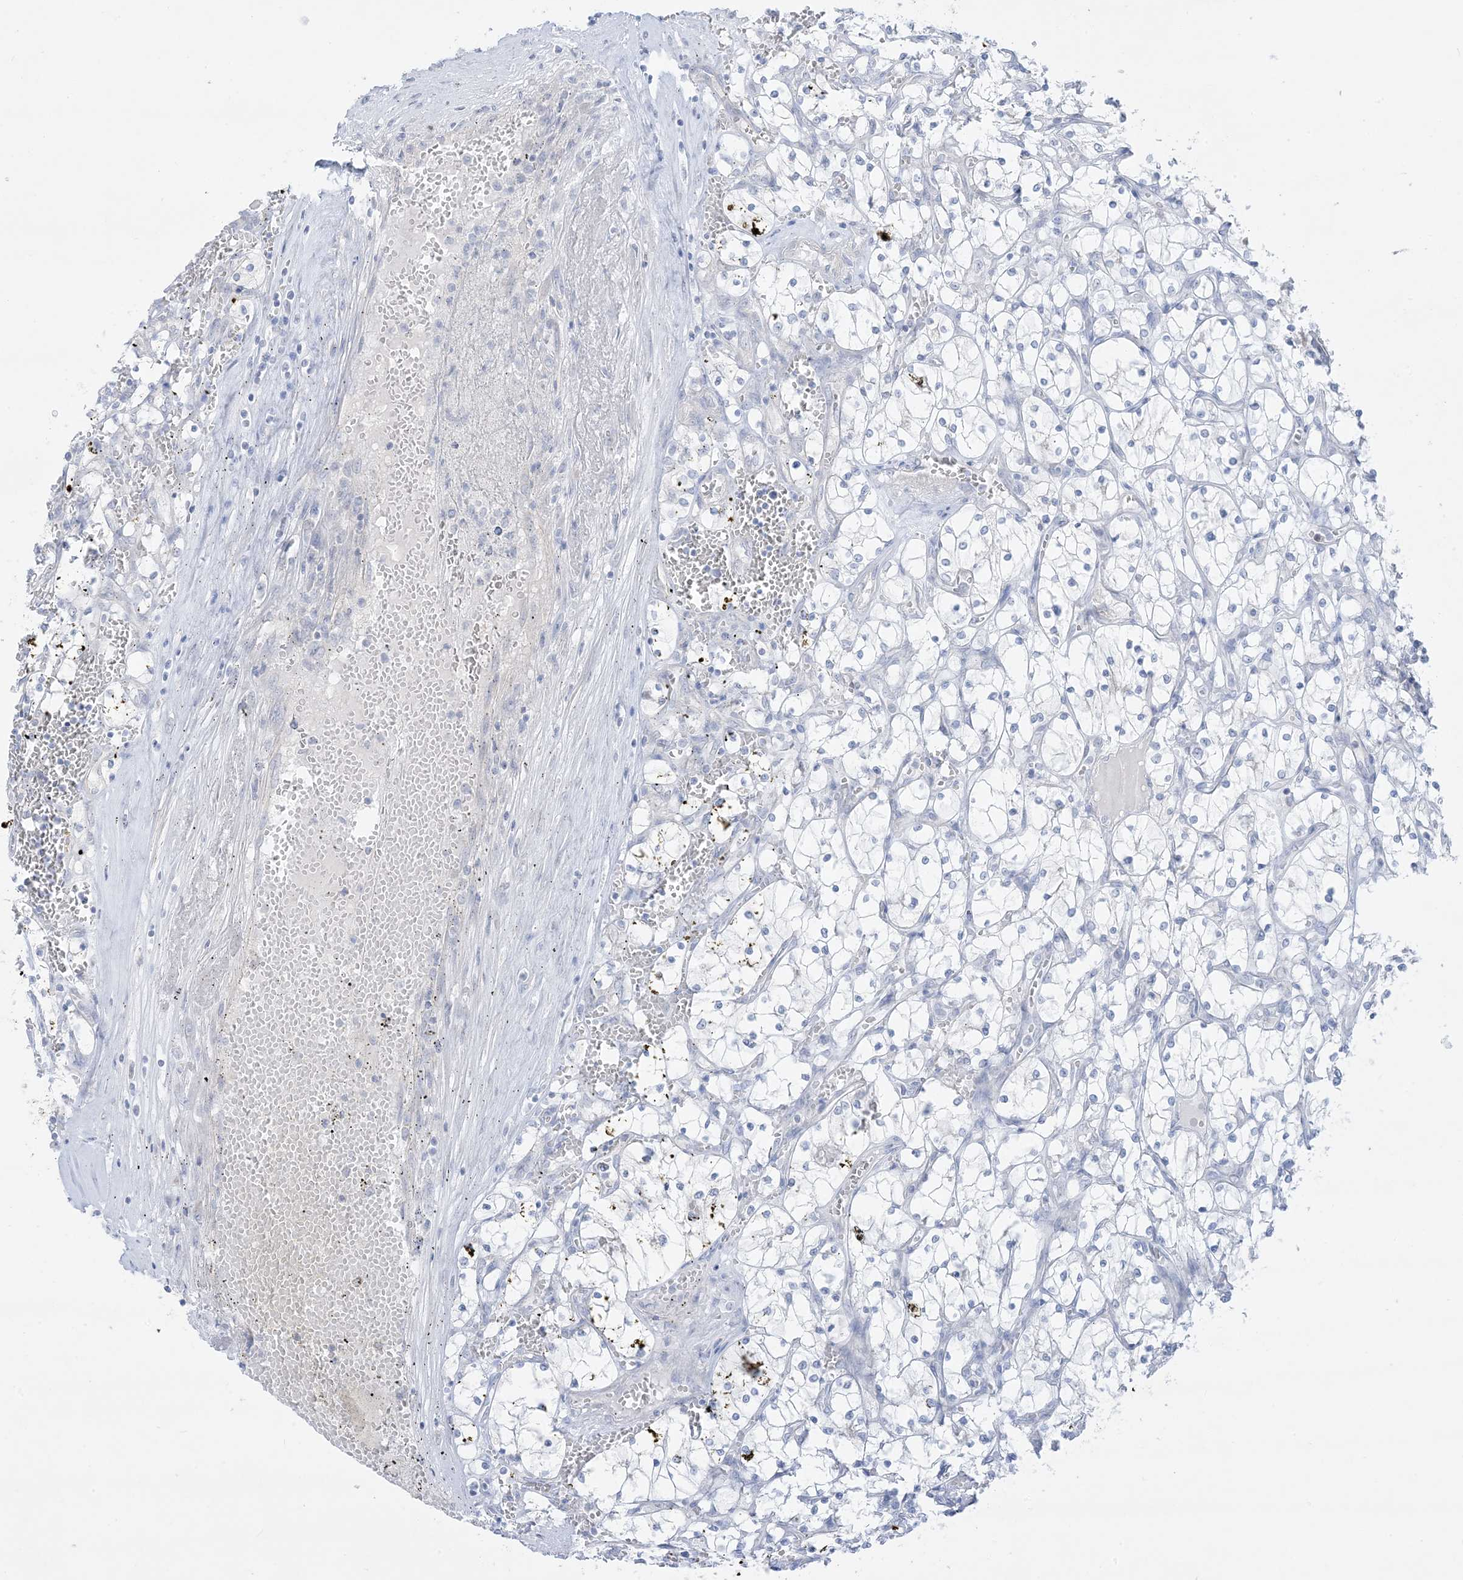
{"staining": {"intensity": "negative", "quantity": "none", "location": "none"}, "tissue": "renal cancer", "cell_type": "Tumor cells", "image_type": "cancer", "snomed": [{"axis": "morphology", "description": "Adenocarcinoma, NOS"}, {"axis": "topography", "description": "Kidney"}], "caption": "This is an IHC photomicrograph of human adenocarcinoma (renal). There is no positivity in tumor cells.", "gene": "FAM184A", "patient": {"sex": "female", "age": 69}}